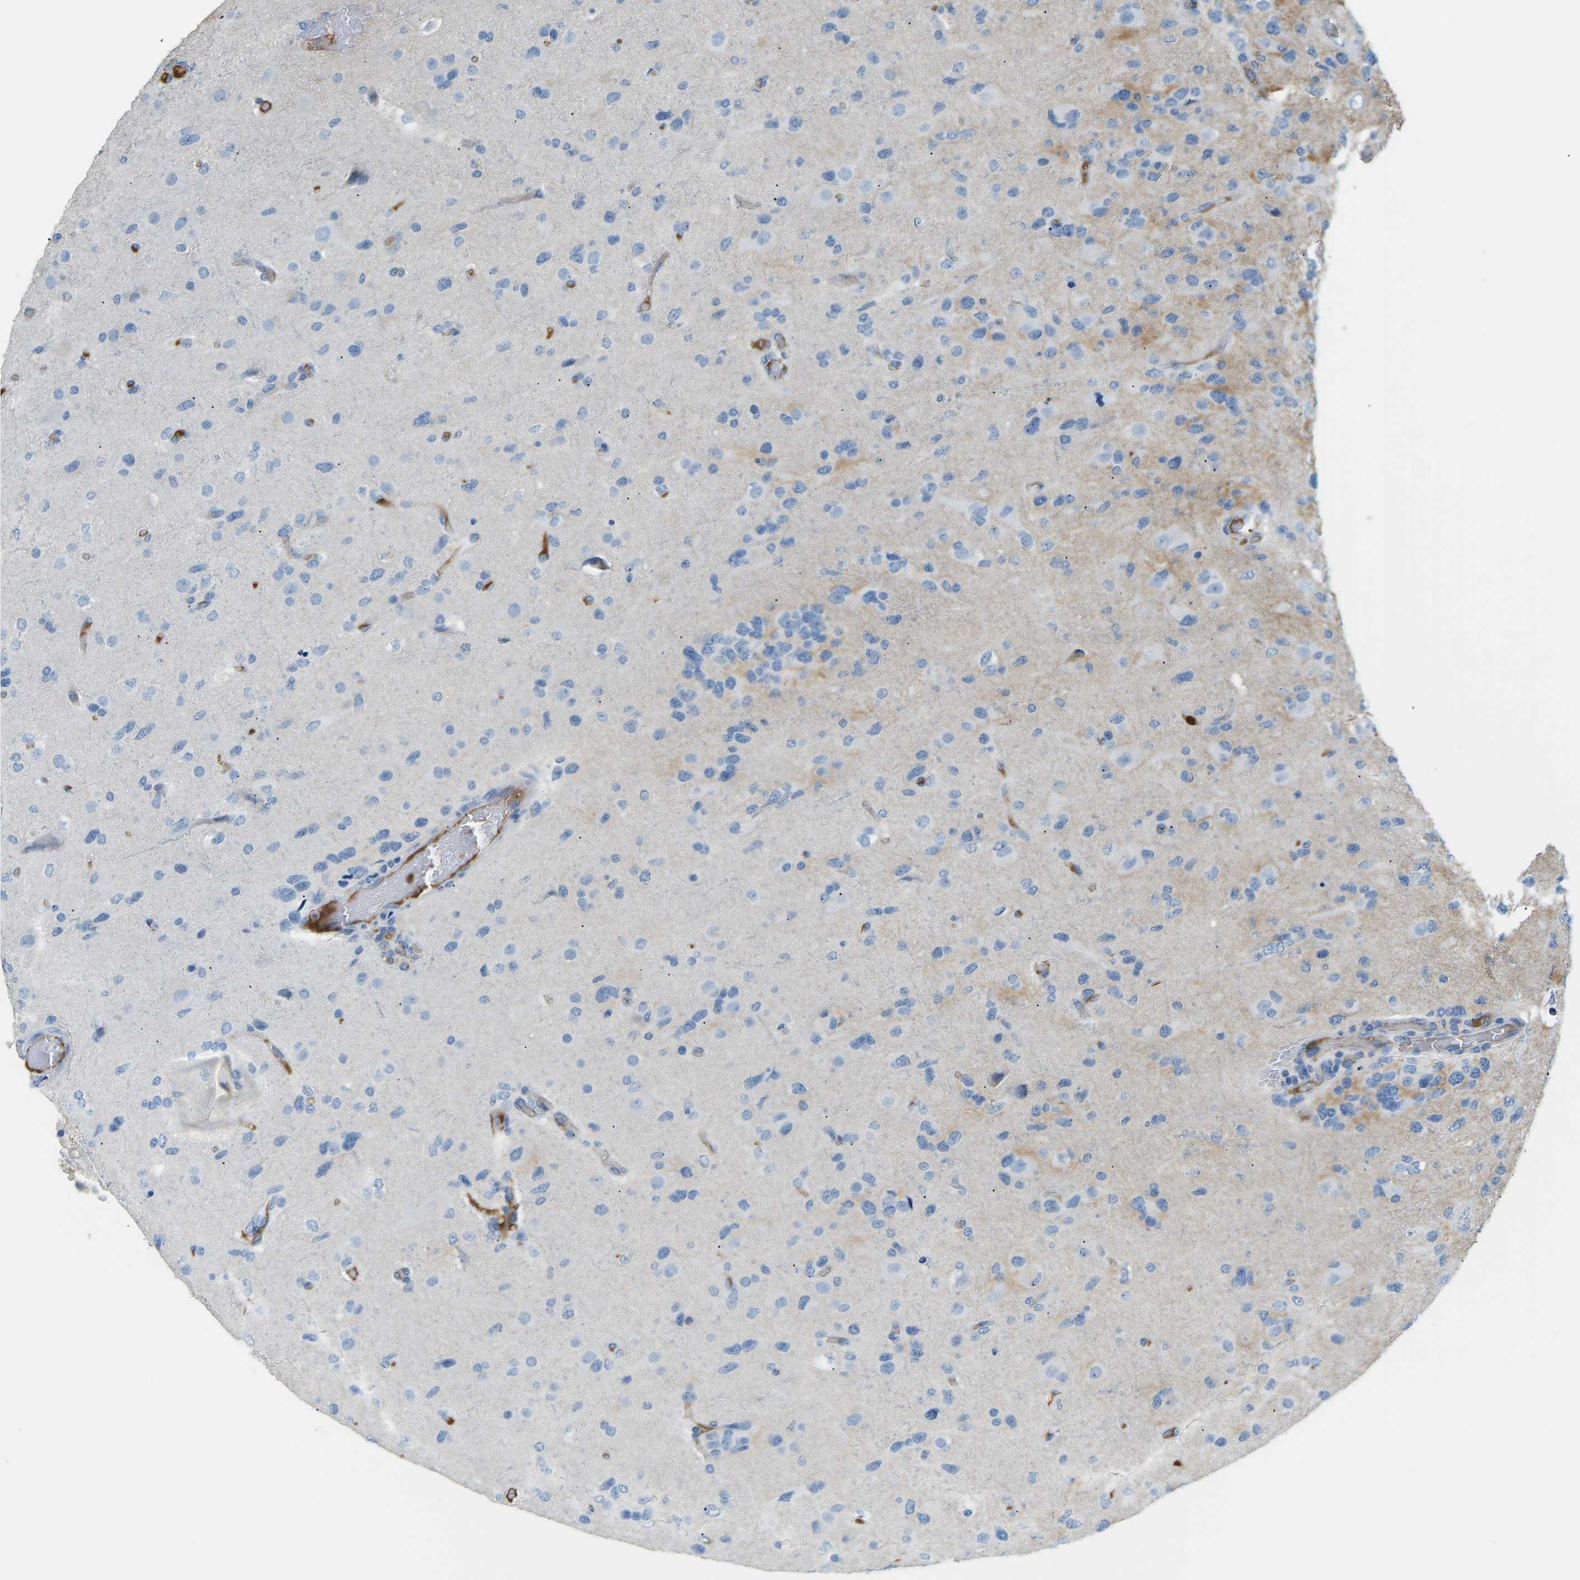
{"staining": {"intensity": "negative", "quantity": "none", "location": "none"}, "tissue": "glioma", "cell_type": "Tumor cells", "image_type": "cancer", "snomed": [{"axis": "morphology", "description": "Glioma, malignant, High grade"}, {"axis": "topography", "description": "Brain"}], "caption": "An image of human high-grade glioma (malignant) is negative for staining in tumor cells.", "gene": "CFI", "patient": {"sex": "female", "age": 58}}